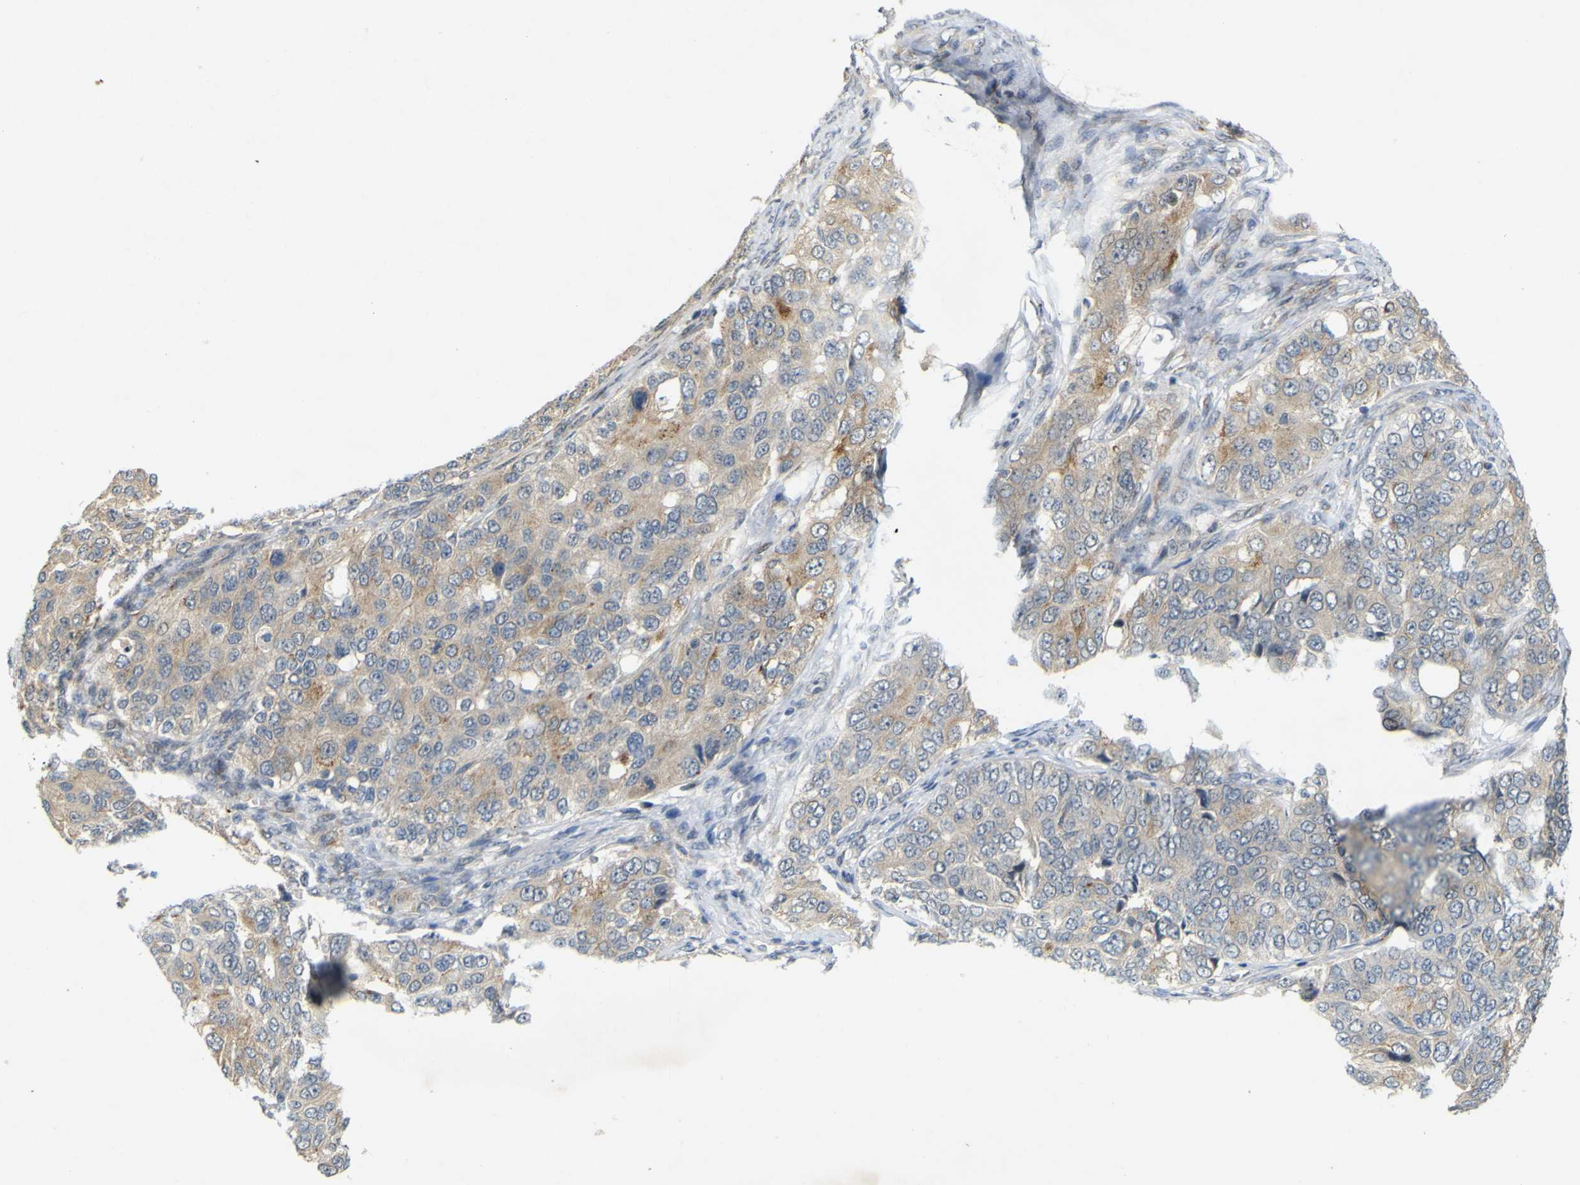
{"staining": {"intensity": "weak", "quantity": "<25%", "location": "cytoplasmic/membranous"}, "tissue": "ovarian cancer", "cell_type": "Tumor cells", "image_type": "cancer", "snomed": [{"axis": "morphology", "description": "Carcinoma, endometroid"}, {"axis": "topography", "description": "Ovary"}], "caption": "The histopathology image reveals no significant positivity in tumor cells of endometroid carcinoma (ovarian).", "gene": "IGF2R", "patient": {"sex": "female", "age": 51}}